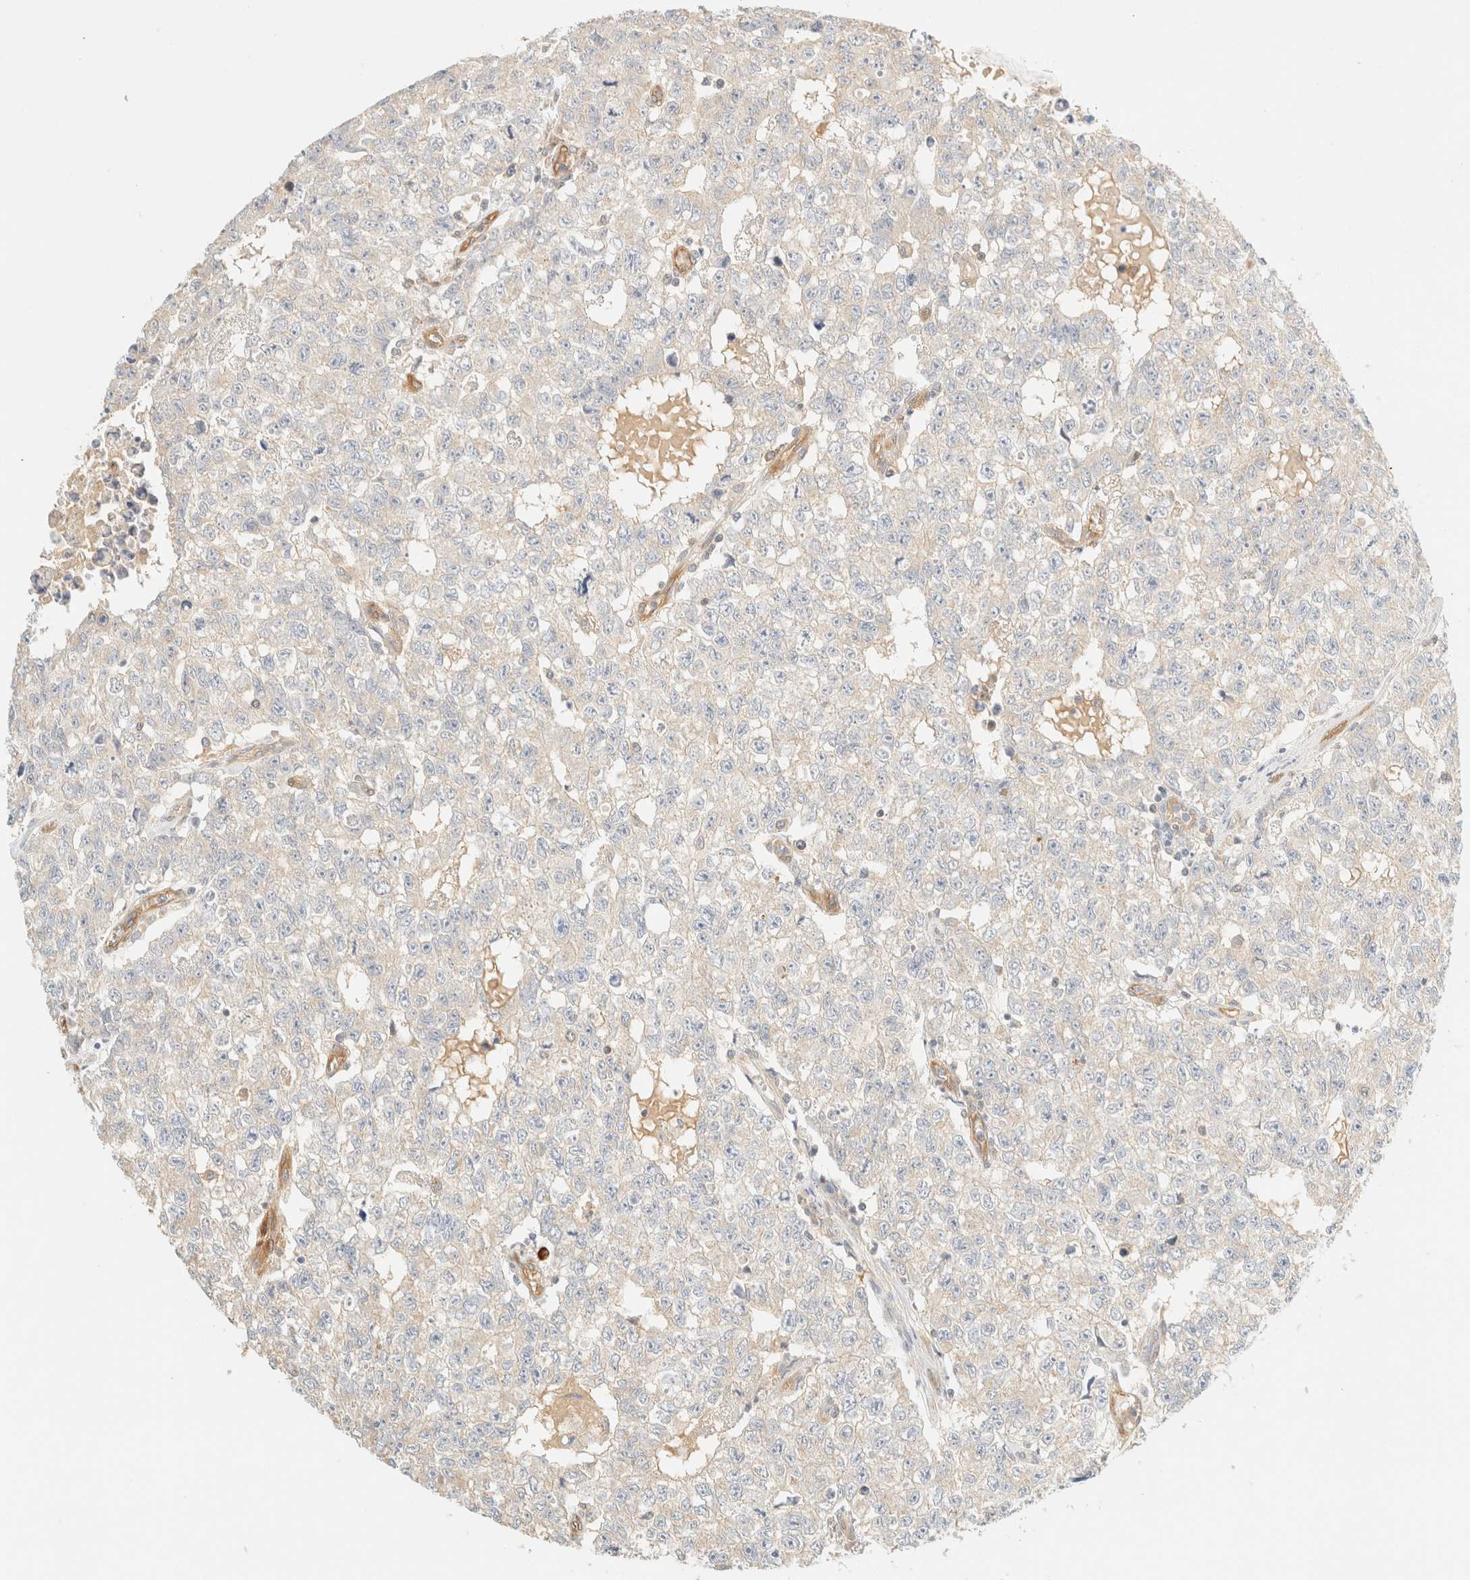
{"staining": {"intensity": "negative", "quantity": "none", "location": "none"}, "tissue": "testis cancer", "cell_type": "Tumor cells", "image_type": "cancer", "snomed": [{"axis": "morphology", "description": "Carcinoma, Embryonal, NOS"}, {"axis": "topography", "description": "Testis"}], "caption": "Immunohistochemical staining of human testis embryonal carcinoma displays no significant positivity in tumor cells.", "gene": "FHOD1", "patient": {"sex": "male", "age": 28}}